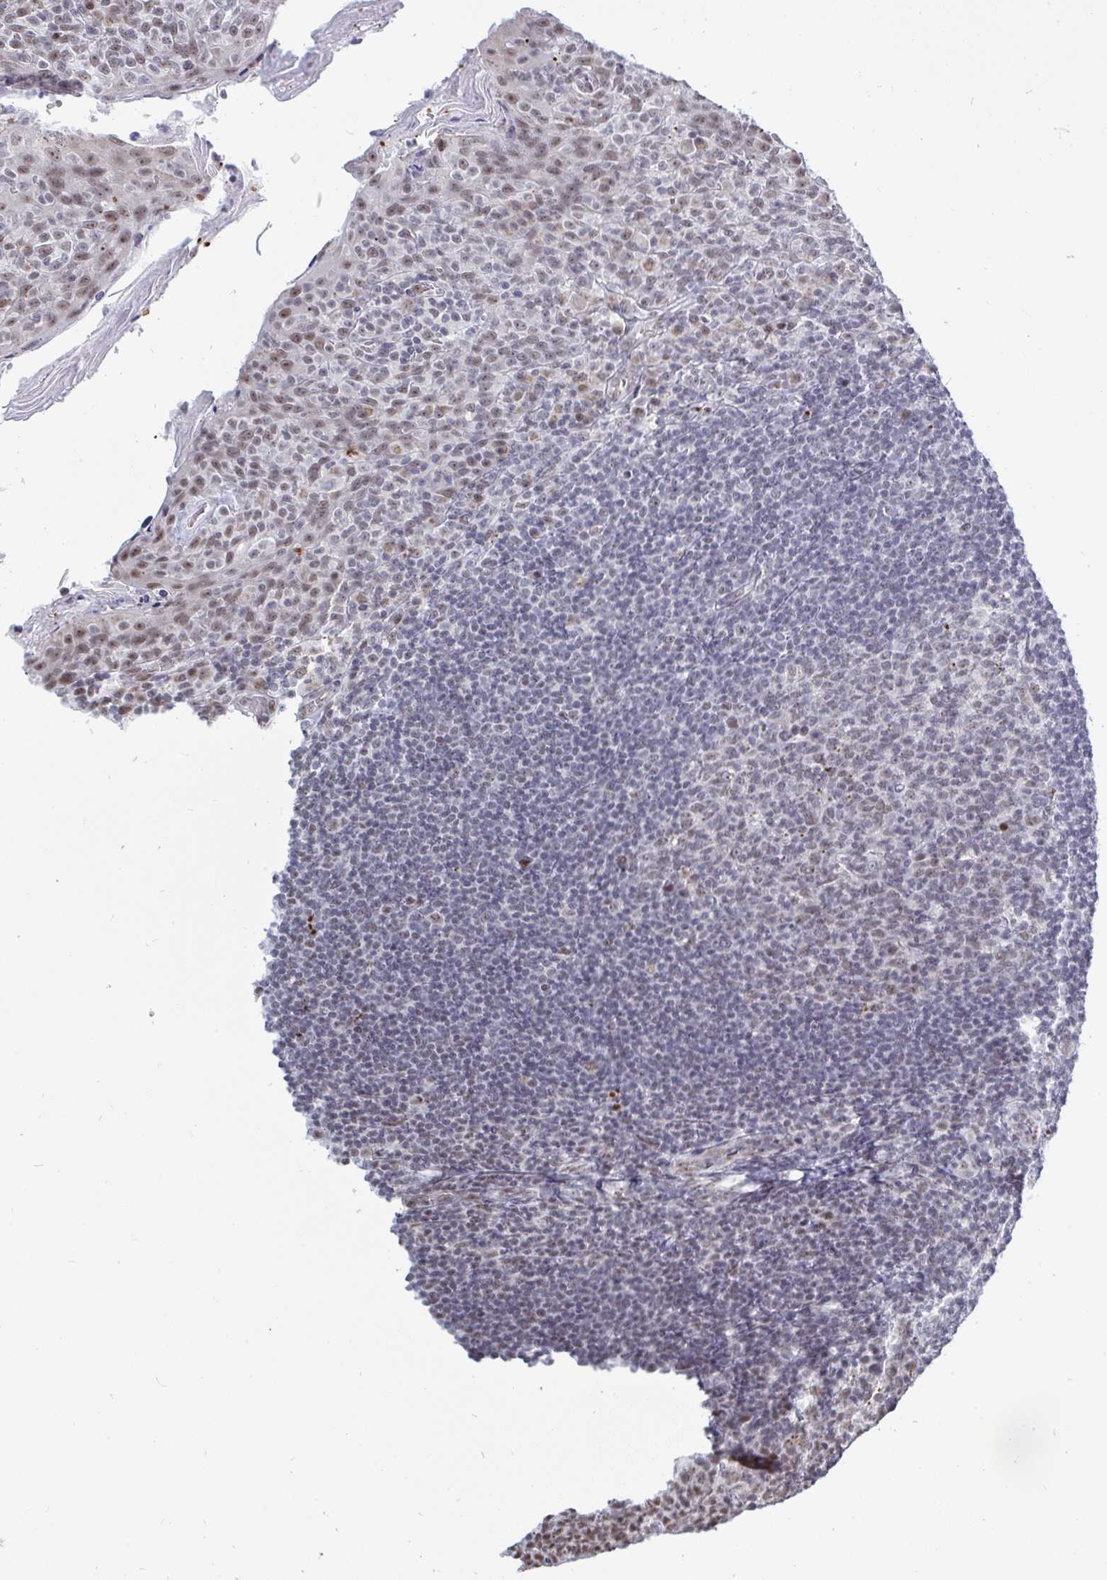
{"staining": {"intensity": "weak", "quantity": "25%-75%", "location": "nuclear"}, "tissue": "tonsil", "cell_type": "Germinal center cells", "image_type": "normal", "snomed": [{"axis": "morphology", "description": "Normal tissue, NOS"}, {"axis": "topography", "description": "Tonsil"}], "caption": "Human tonsil stained with a brown dye demonstrates weak nuclear positive positivity in about 25%-75% of germinal center cells.", "gene": "TRIP12", "patient": {"sex": "female", "age": 10}}